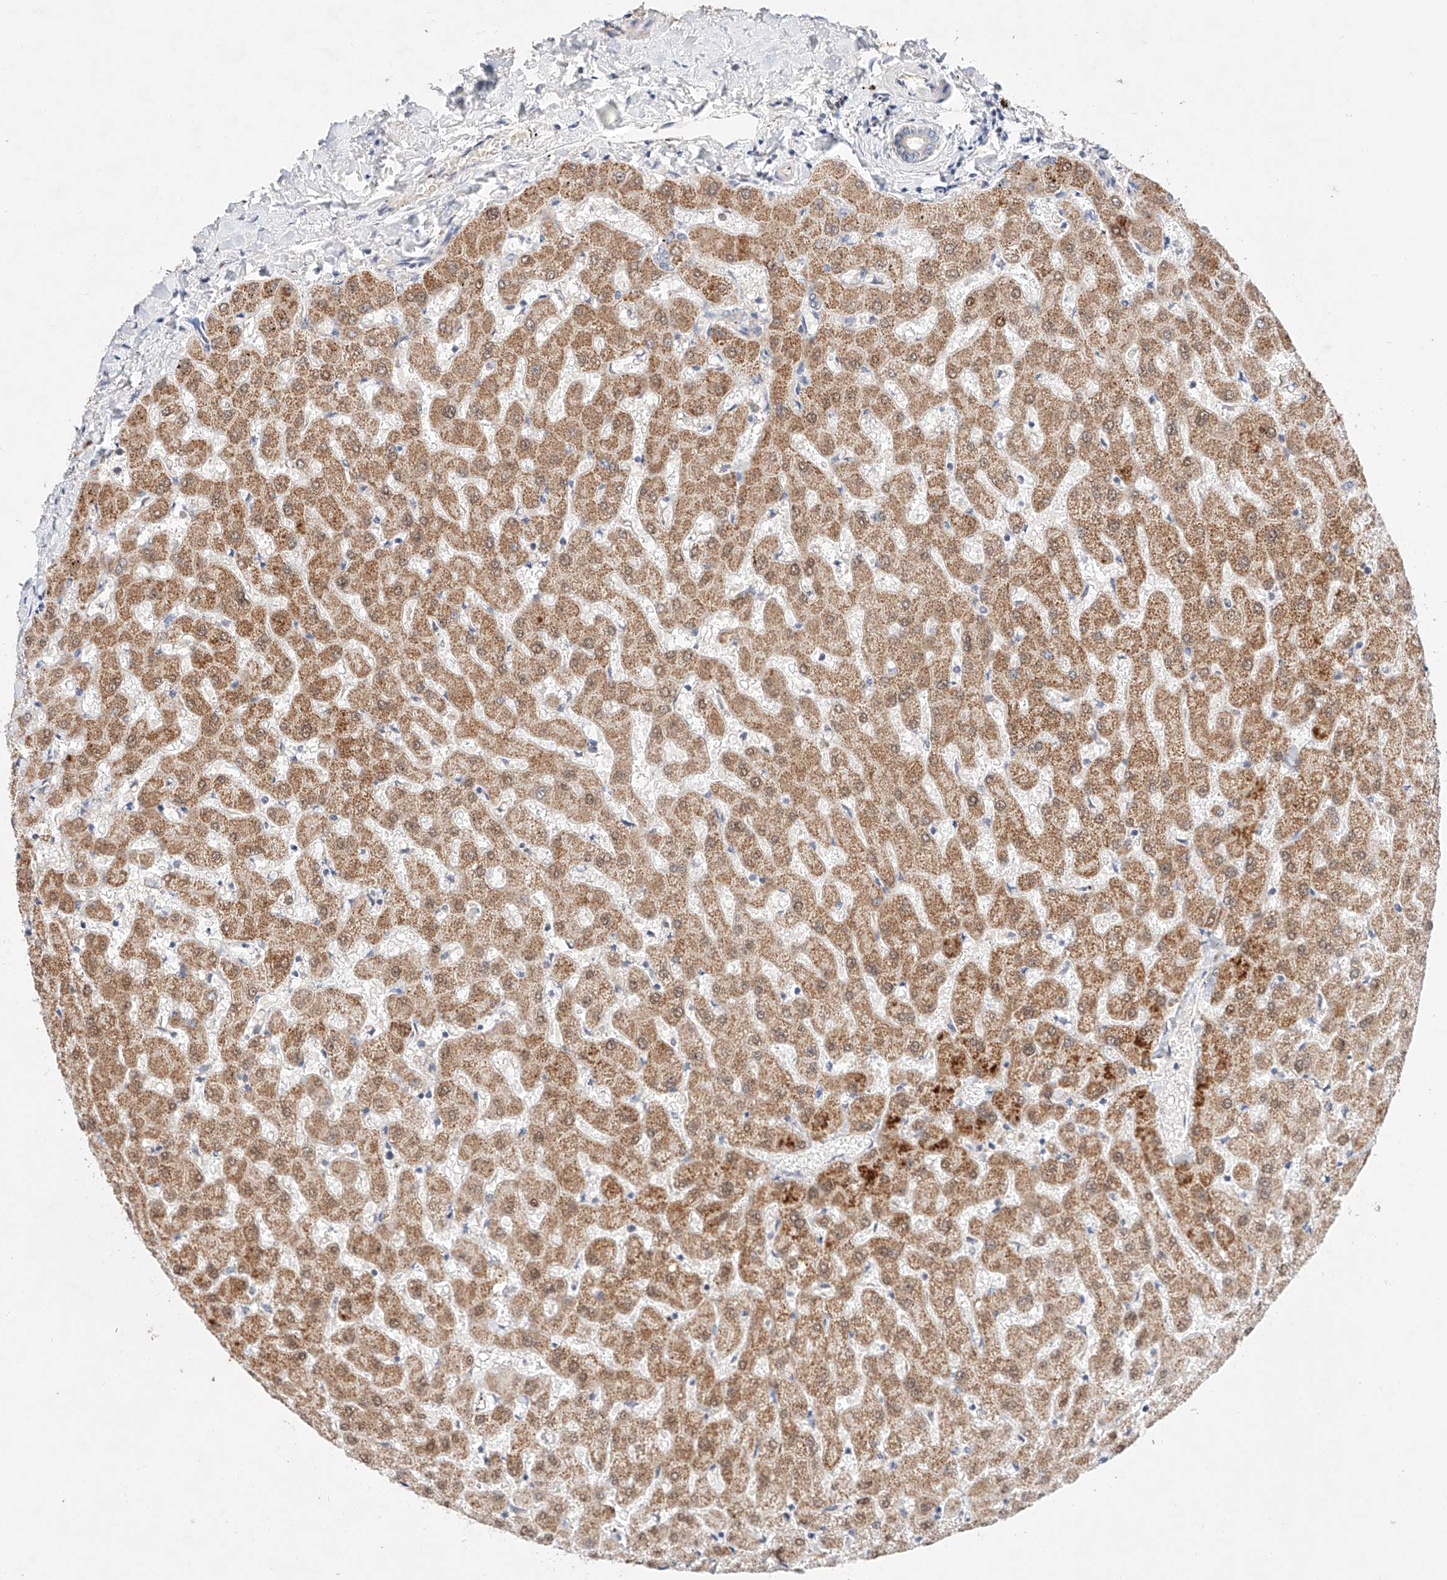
{"staining": {"intensity": "negative", "quantity": "none", "location": "none"}, "tissue": "liver", "cell_type": "Cholangiocytes", "image_type": "normal", "snomed": [{"axis": "morphology", "description": "Normal tissue, NOS"}, {"axis": "topography", "description": "Liver"}], "caption": "This is an IHC image of benign human liver. There is no expression in cholangiocytes.", "gene": "C6orf118", "patient": {"sex": "female", "age": 63}}